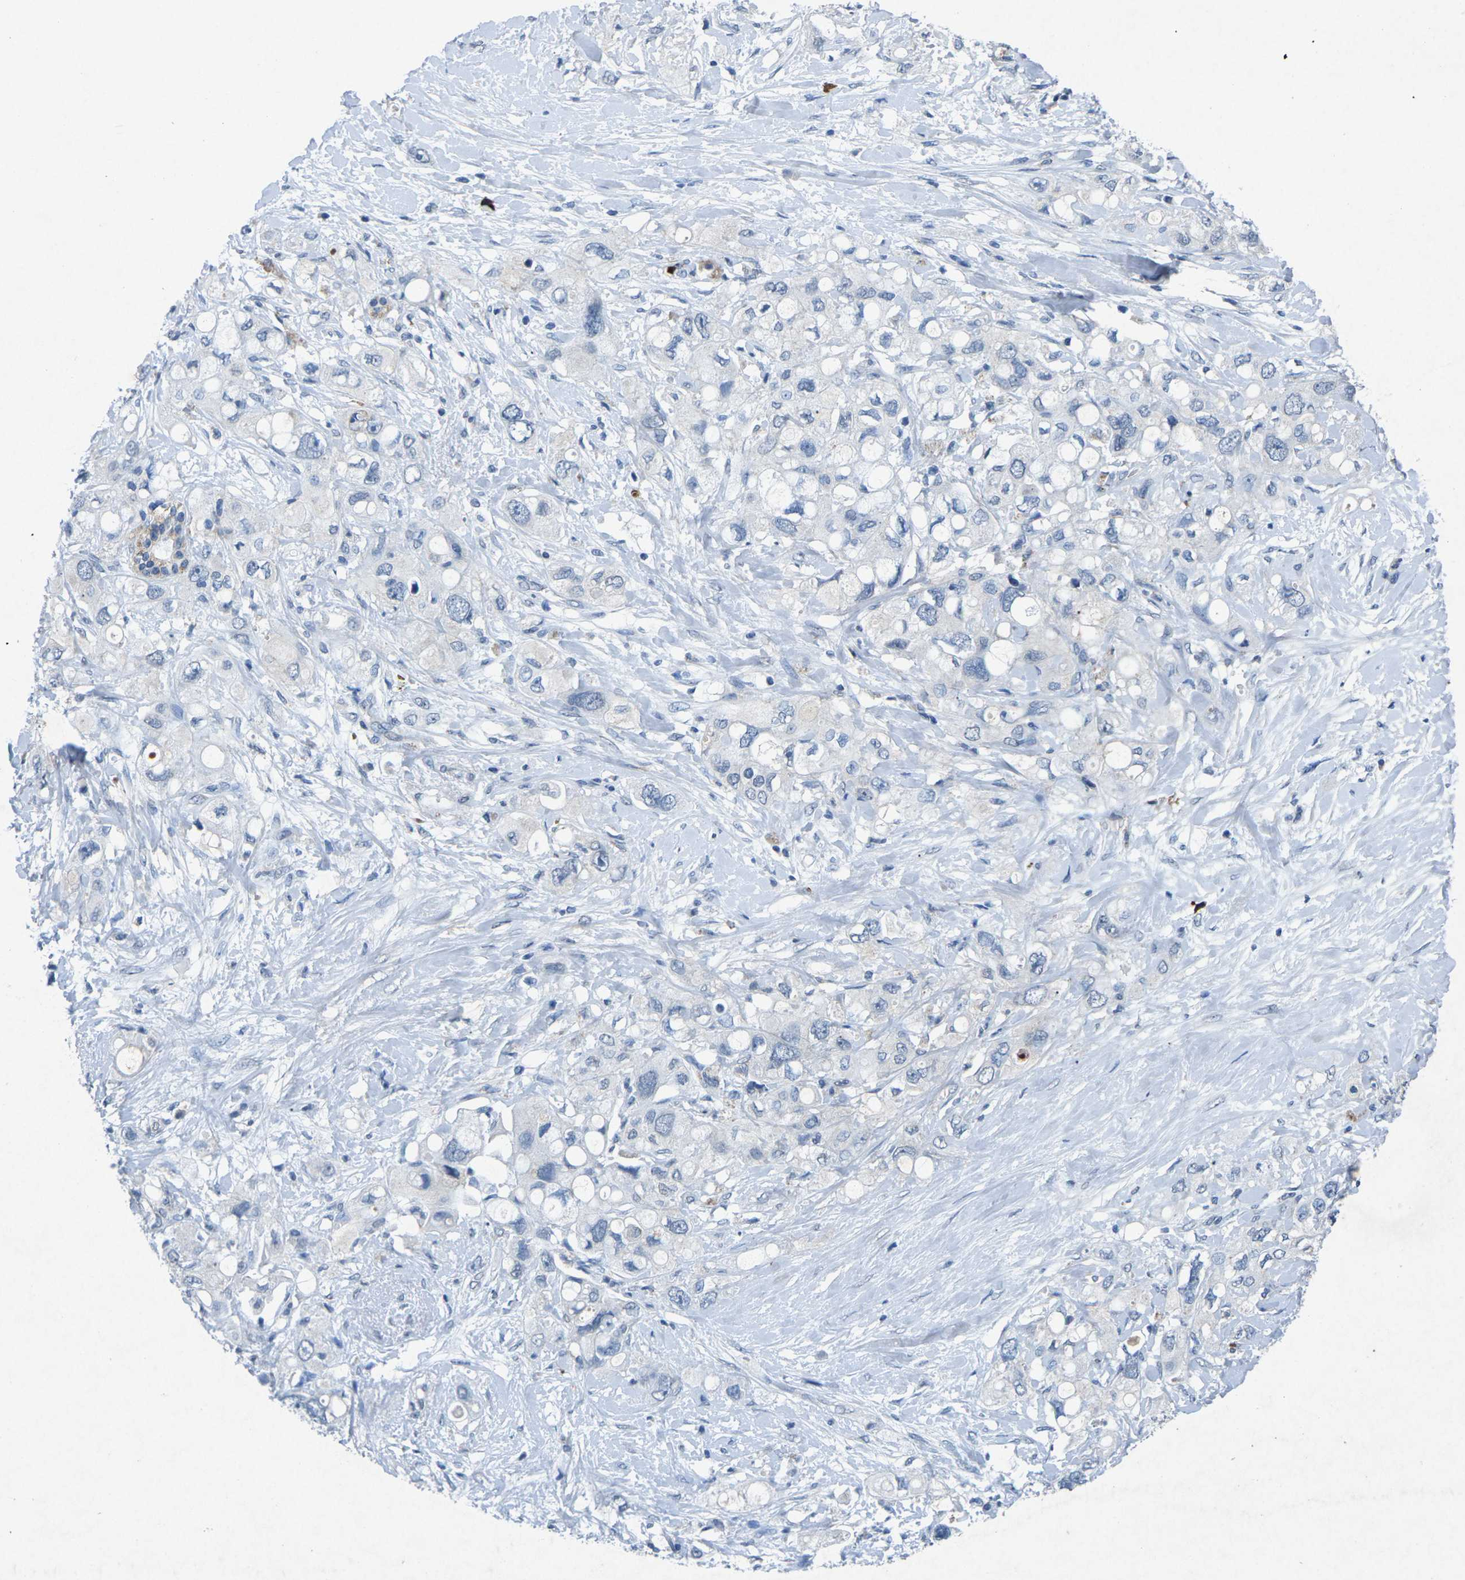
{"staining": {"intensity": "negative", "quantity": "none", "location": "none"}, "tissue": "pancreatic cancer", "cell_type": "Tumor cells", "image_type": "cancer", "snomed": [{"axis": "morphology", "description": "Adenocarcinoma, NOS"}, {"axis": "topography", "description": "Pancreas"}], "caption": "A photomicrograph of human pancreatic cancer is negative for staining in tumor cells. Nuclei are stained in blue.", "gene": "PLG", "patient": {"sex": "female", "age": 56}}